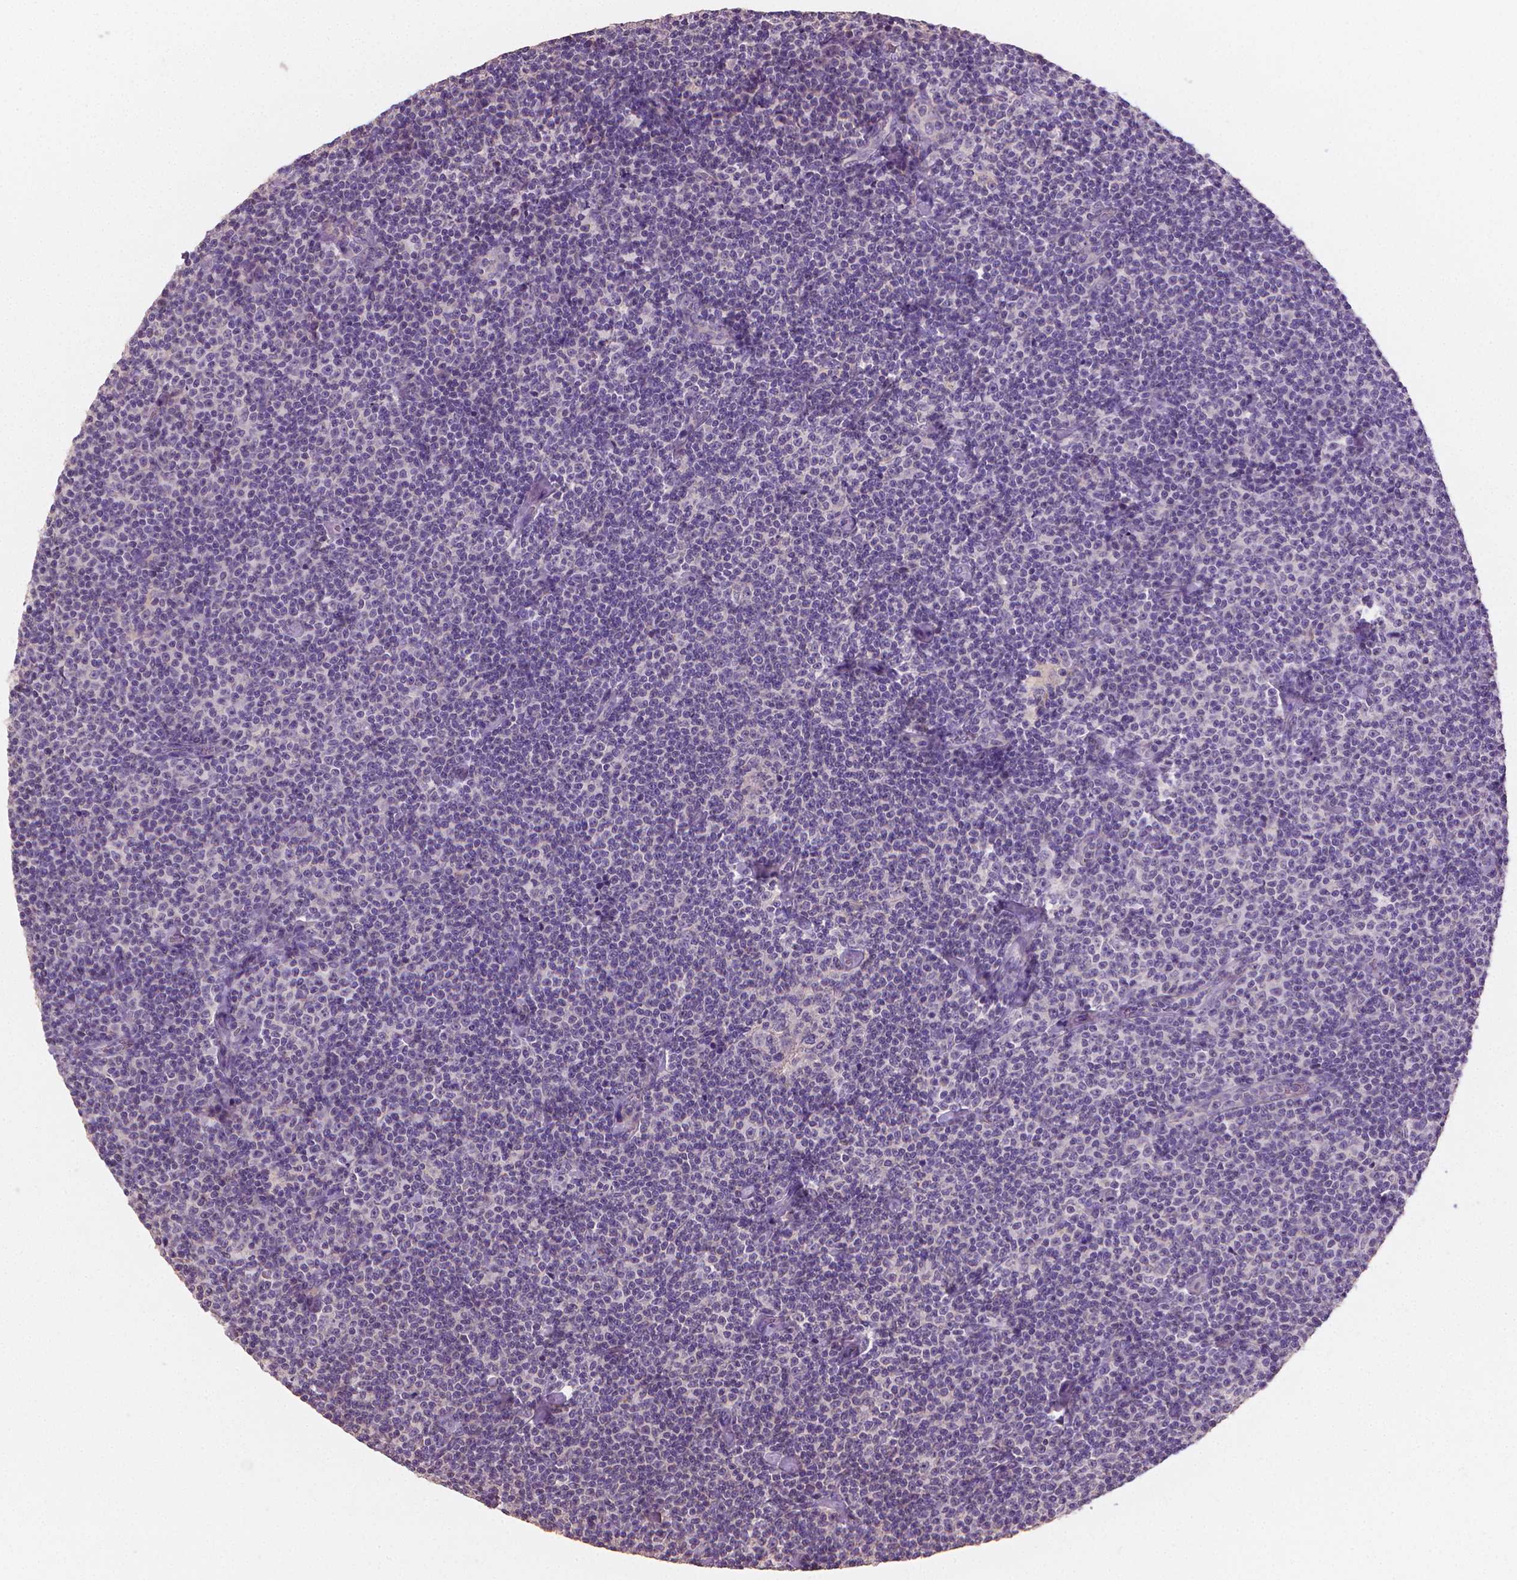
{"staining": {"intensity": "negative", "quantity": "none", "location": "none"}, "tissue": "lymphoma", "cell_type": "Tumor cells", "image_type": "cancer", "snomed": [{"axis": "morphology", "description": "Malignant lymphoma, non-Hodgkin's type, Low grade"}, {"axis": "topography", "description": "Lymph node"}], "caption": "DAB (3,3'-diaminobenzidine) immunohistochemical staining of low-grade malignant lymphoma, non-Hodgkin's type demonstrates no significant expression in tumor cells. (DAB (3,3'-diaminobenzidine) immunohistochemistry with hematoxylin counter stain).", "gene": "CATIP", "patient": {"sex": "male", "age": 81}}